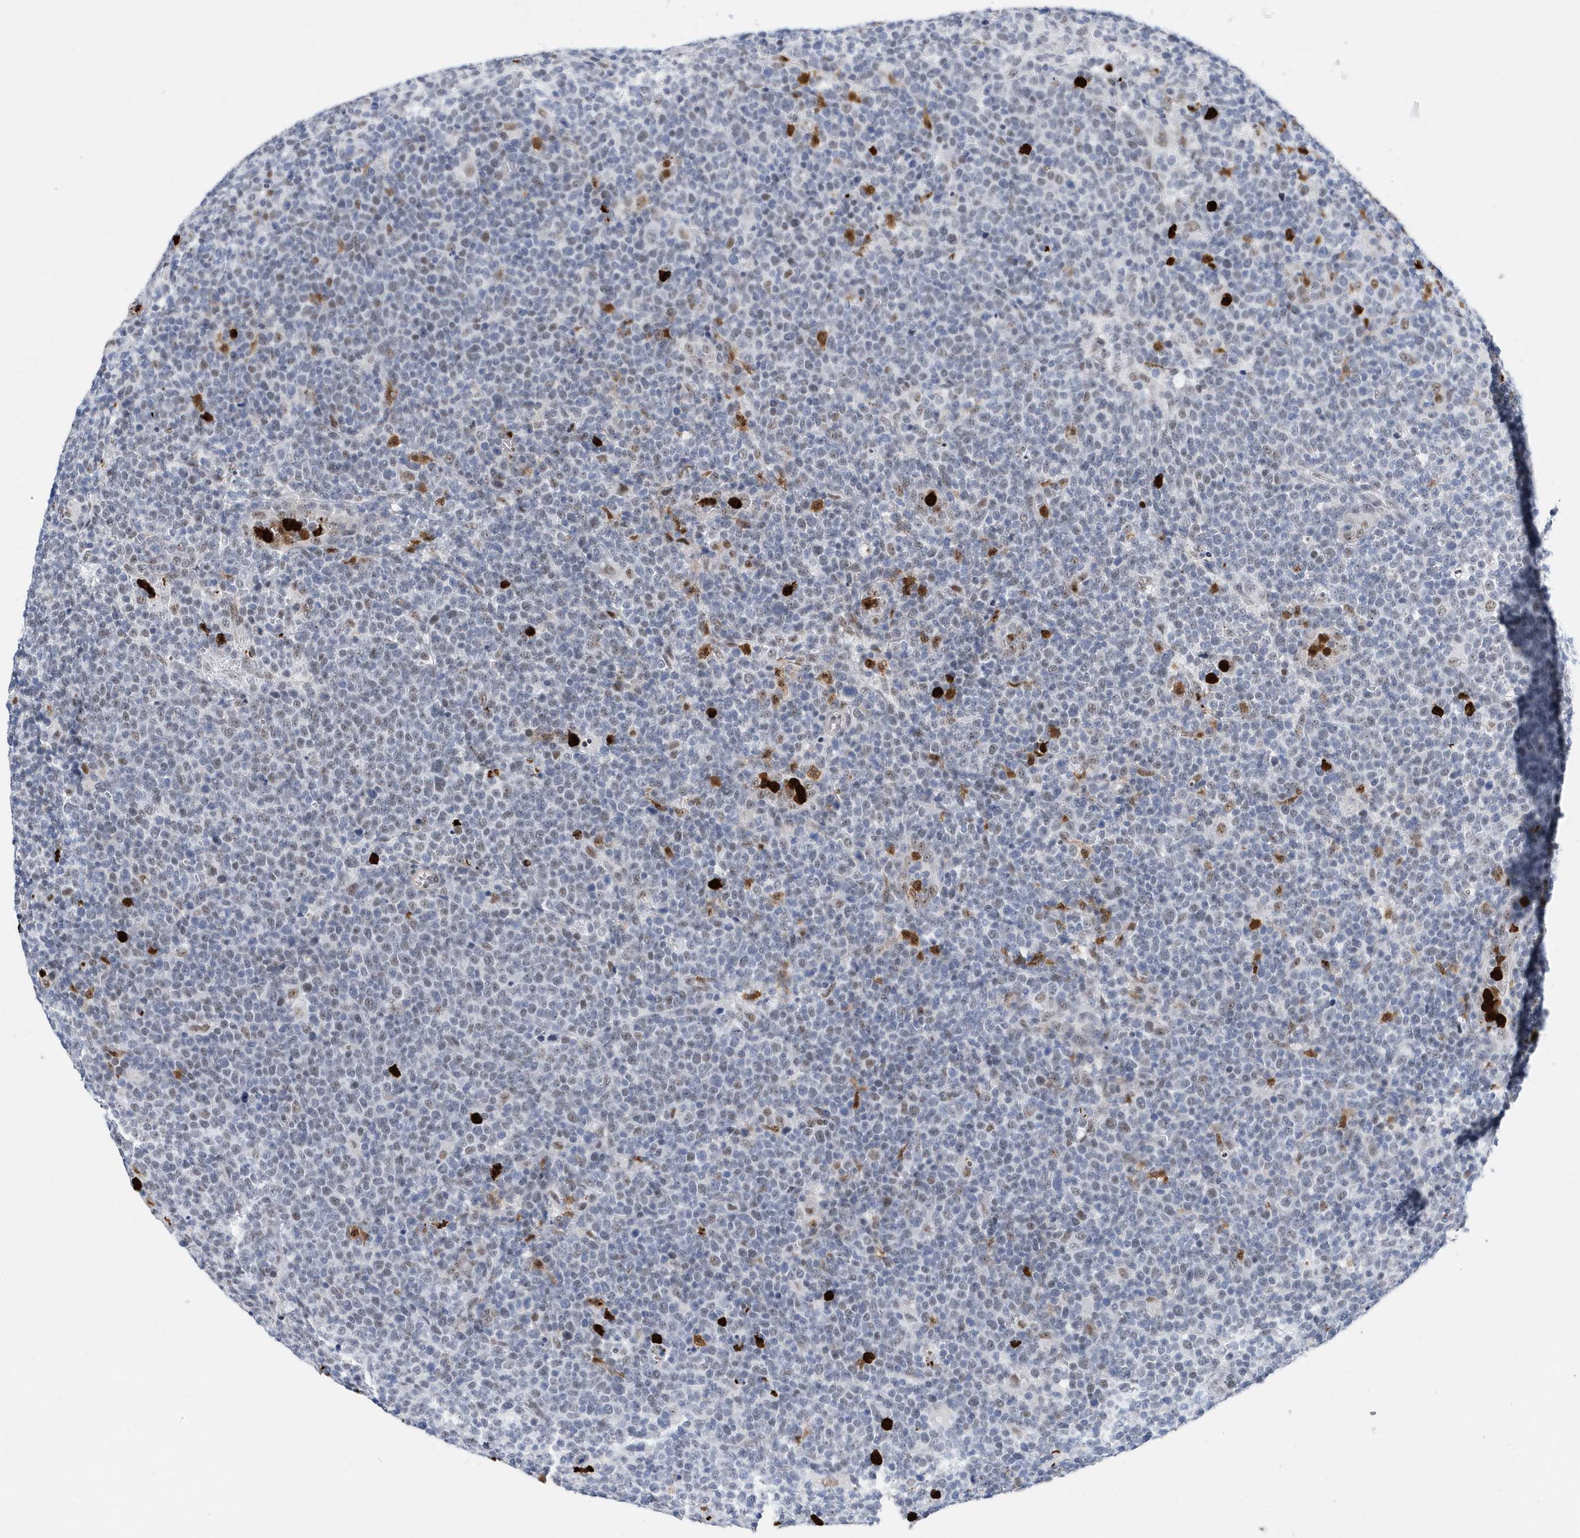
{"staining": {"intensity": "negative", "quantity": "none", "location": "none"}, "tissue": "lymphoma", "cell_type": "Tumor cells", "image_type": "cancer", "snomed": [{"axis": "morphology", "description": "Malignant lymphoma, non-Hodgkin's type, High grade"}, {"axis": "topography", "description": "Lymph node"}], "caption": "IHC image of neoplastic tissue: human malignant lymphoma, non-Hodgkin's type (high-grade) stained with DAB reveals no significant protein expression in tumor cells. (Immunohistochemistry (ihc), brightfield microscopy, high magnification).", "gene": "RPP30", "patient": {"sex": "male", "age": 61}}